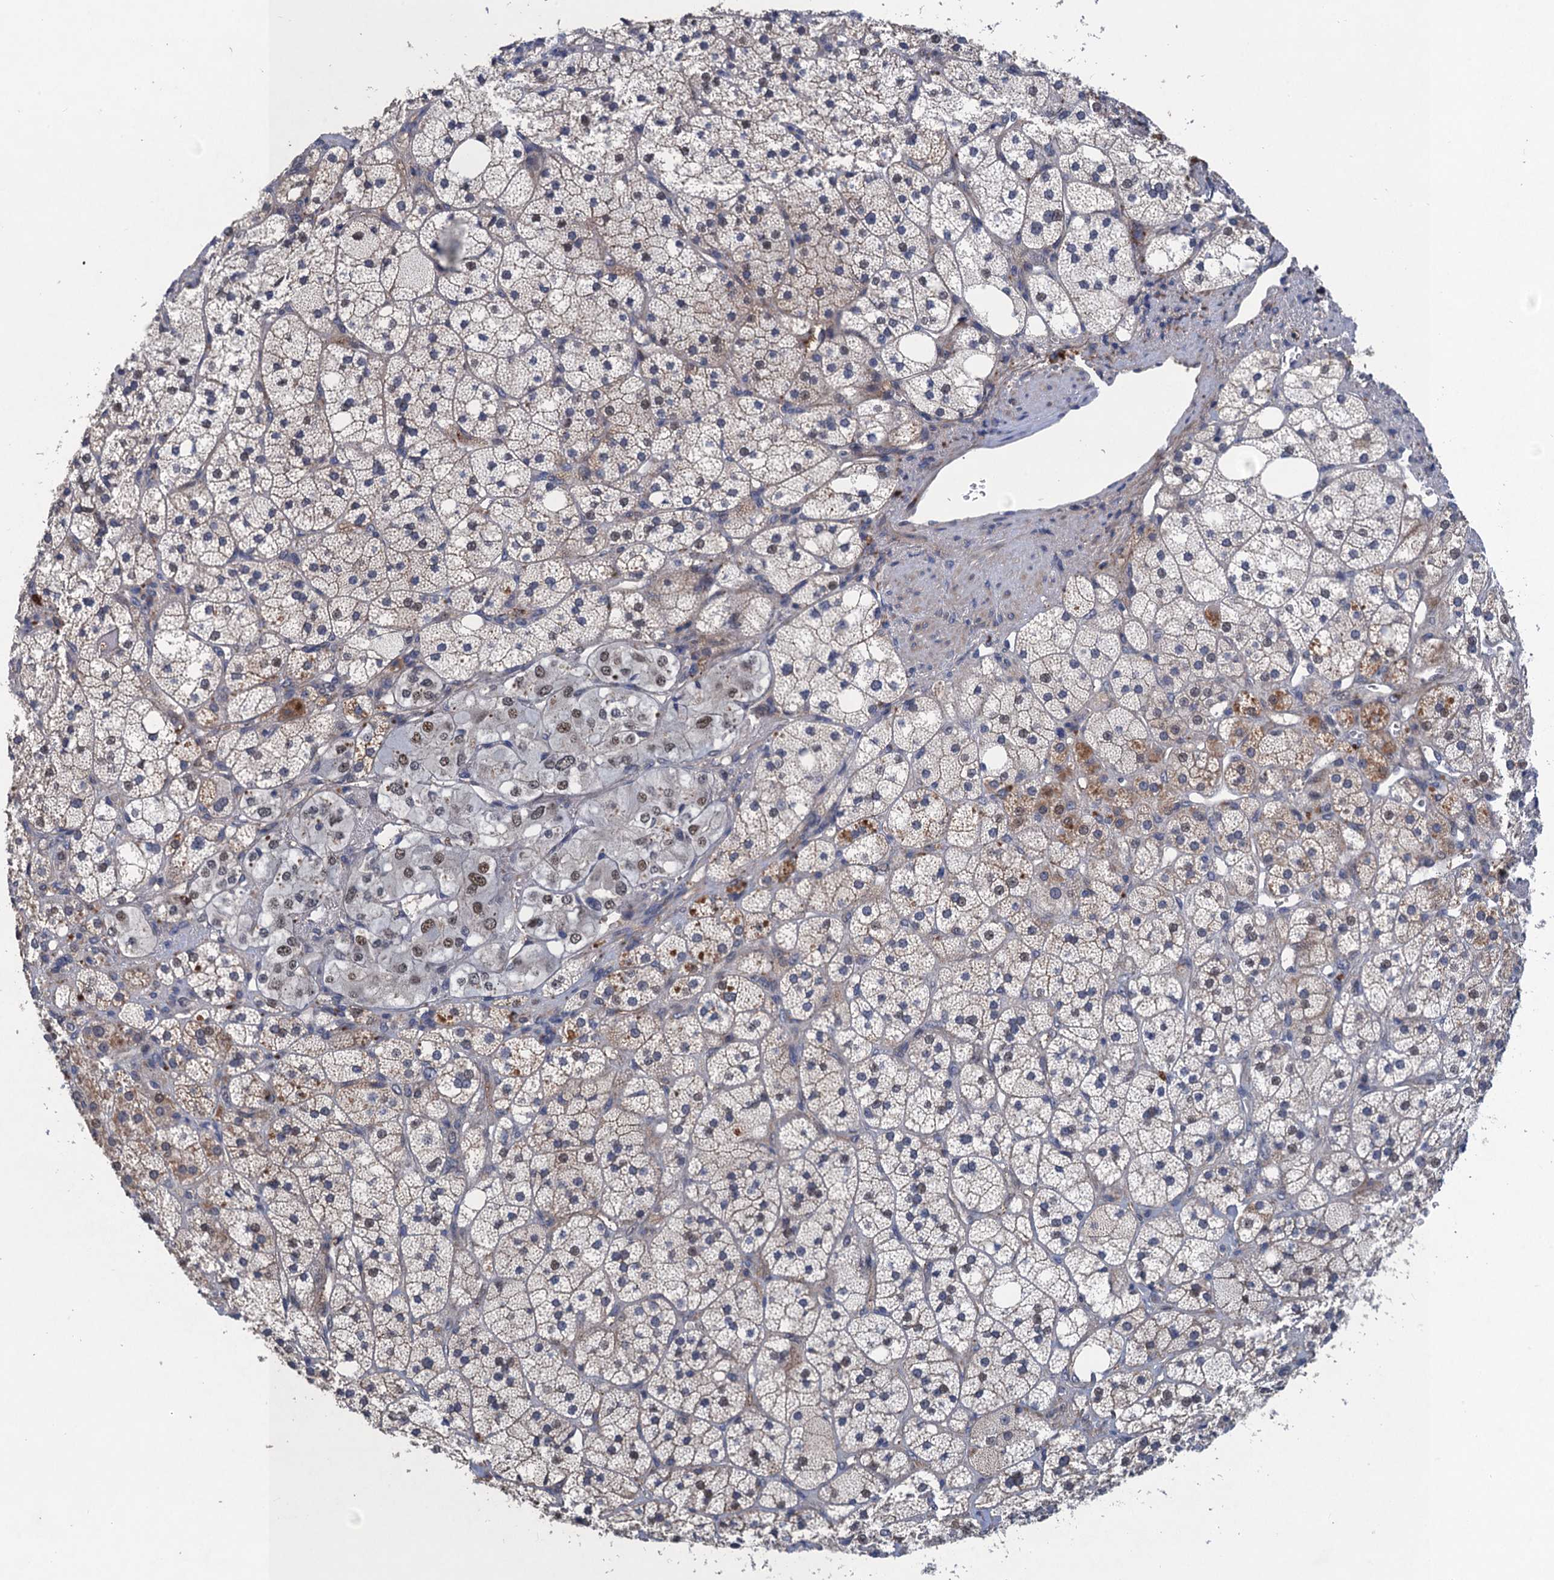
{"staining": {"intensity": "moderate", "quantity": "25%-75%", "location": "cytoplasmic/membranous,nuclear"}, "tissue": "adrenal gland", "cell_type": "Glandular cells", "image_type": "normal", "snomed": [{"axis": "morphology", "description": "Normal tissue, NOS"}, {"axis": "topography", "description": "Adrenal gland"}], "caption": "Immunohistochemical staining of normal human adrenal gland shows moderate cytoplasmic/membranous,nuclear protein expression in about 25%-75% of glandular cells. Nuclei are stained in blue.", "gene": "TRAF7", "patient": {"sex": "male", "age": 61}}